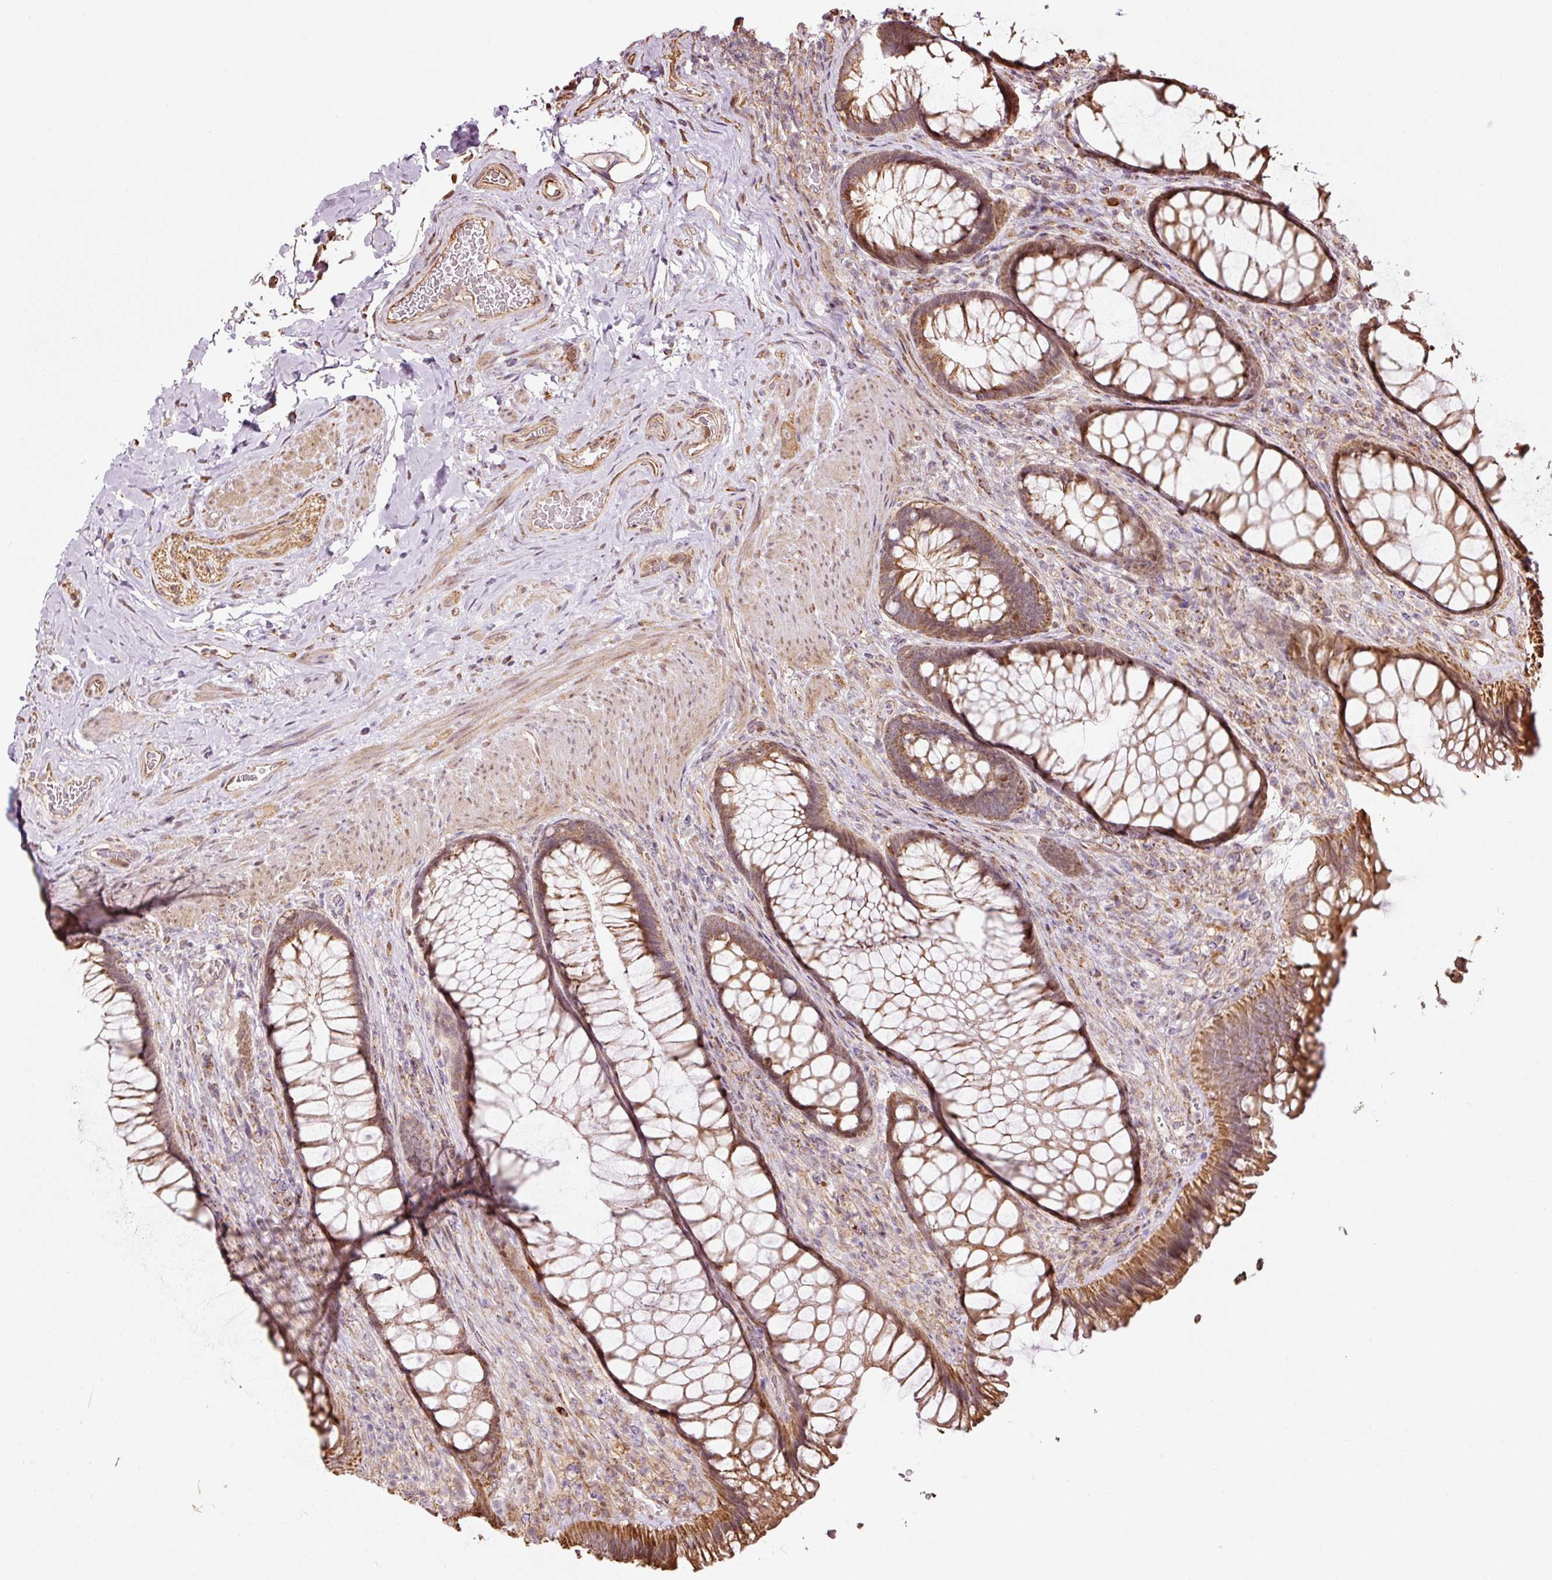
{"staining": {"intensity": "strong", "quantity": ">75%", "location": "cytoplasmic/membranous"}, "tissue": "rectum", "cell_type": "Glandular cells", "image_type": "normal", "snomed": [{"axis": "morphology", "description": "Normal tissue, NOS"}, {"axis": "topography", "description": "Rectum"}], "caption": "Immunohistochemical staining of benign rectum shows high levels of strong cytoplasmic/membranous positivity in about >75% of glandular cells. Nuclei are stained in blue.", "gene": "ETF1", "patient": {"sex": "male", "age": 53}}